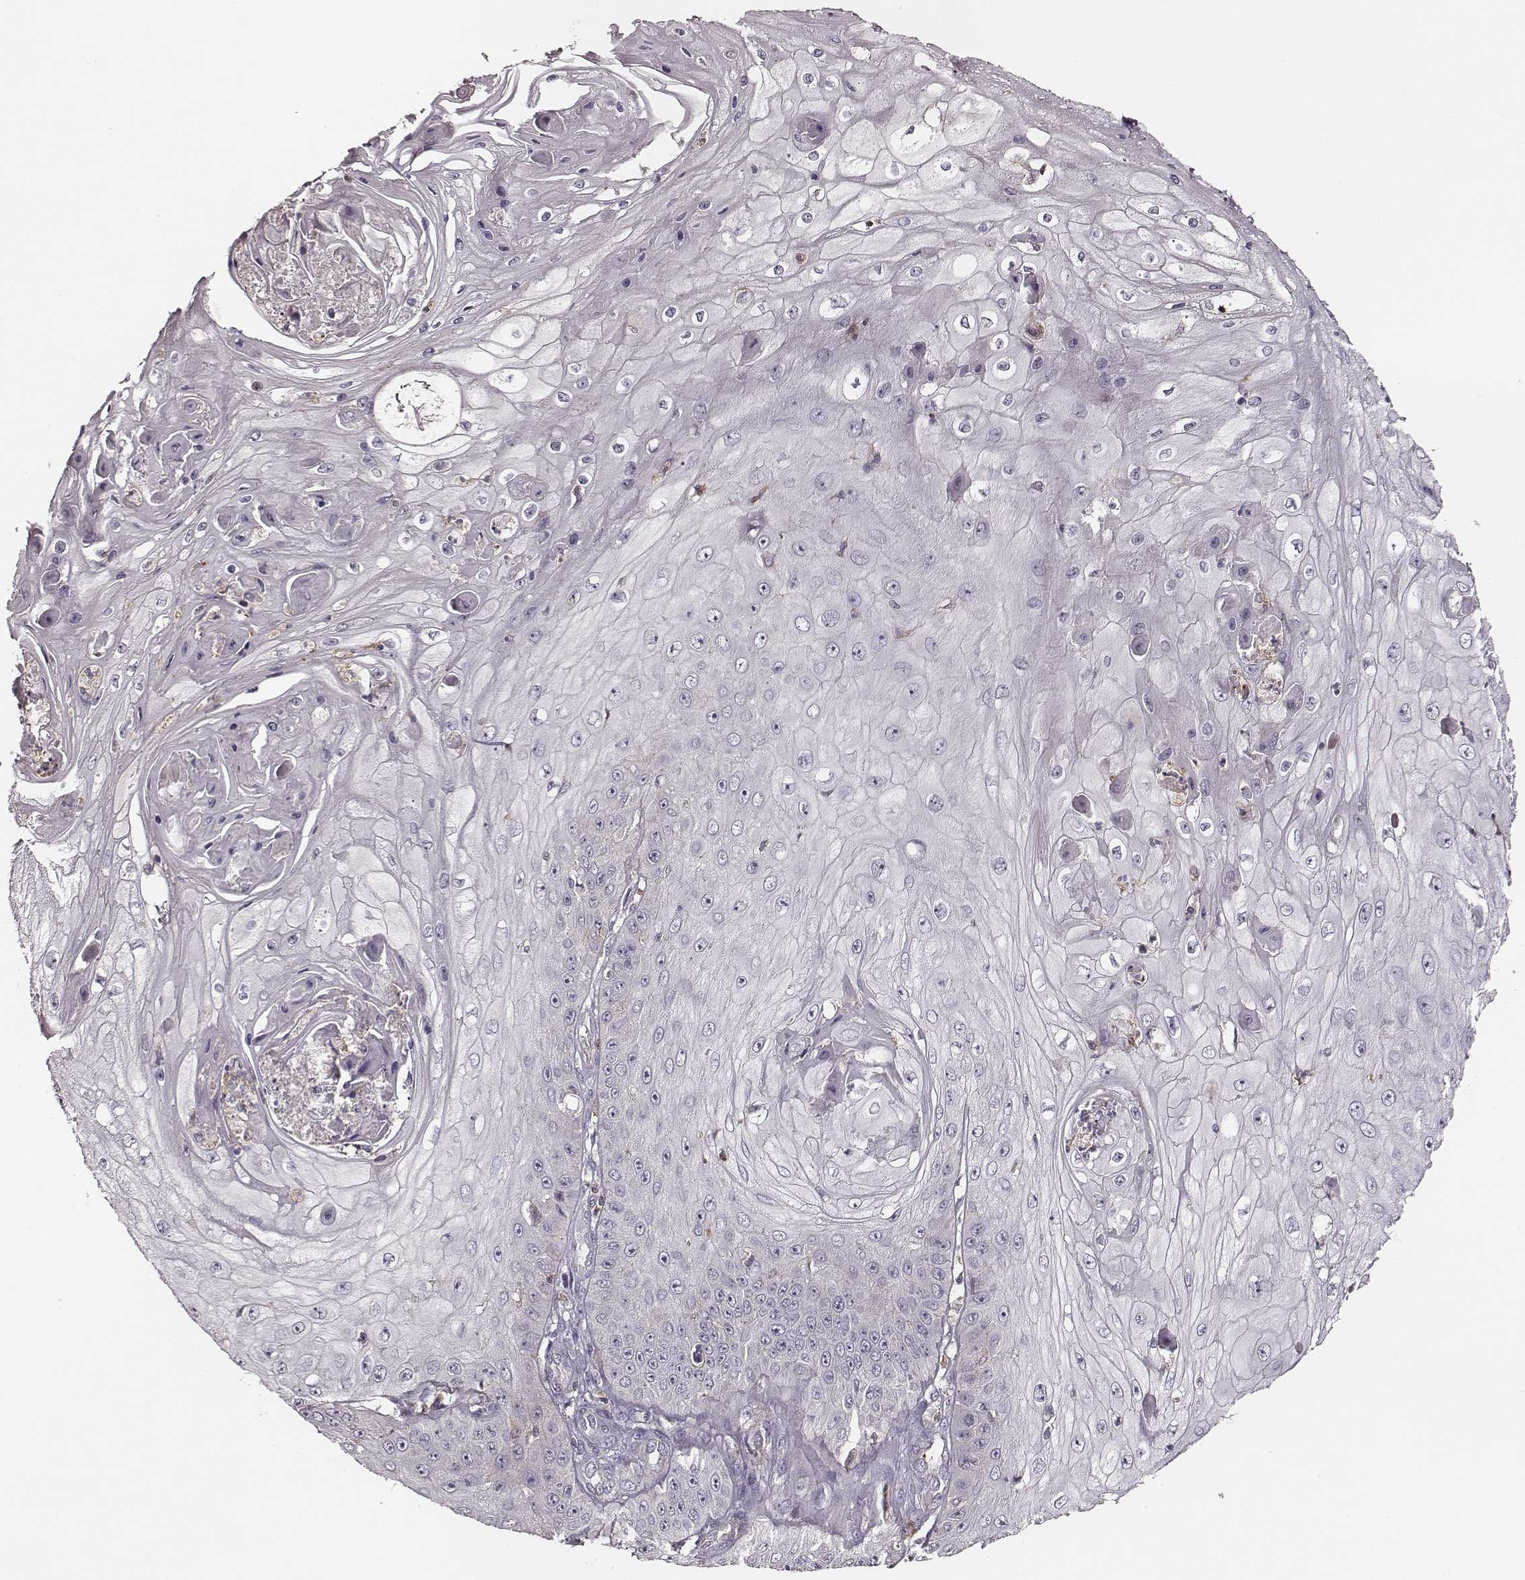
{"staining": {"intensity": "negative", "quantity": "none", "location": "none"}, "tissue": "skin cancer", "cell_type": "Tumor cells", "image_type": "cancer", "snomed": [{"axis": "morphology", "description": "Squamous cell carcinoma, NOS"}, {"axis": "topography", "description": "Skin"}], "caption": "Protein analysis of skin squamous cell carcinoma reveals no significant expression in tumor cells.", "gene": "ZYX", "patient": {"sex": "male", "age": 70}}